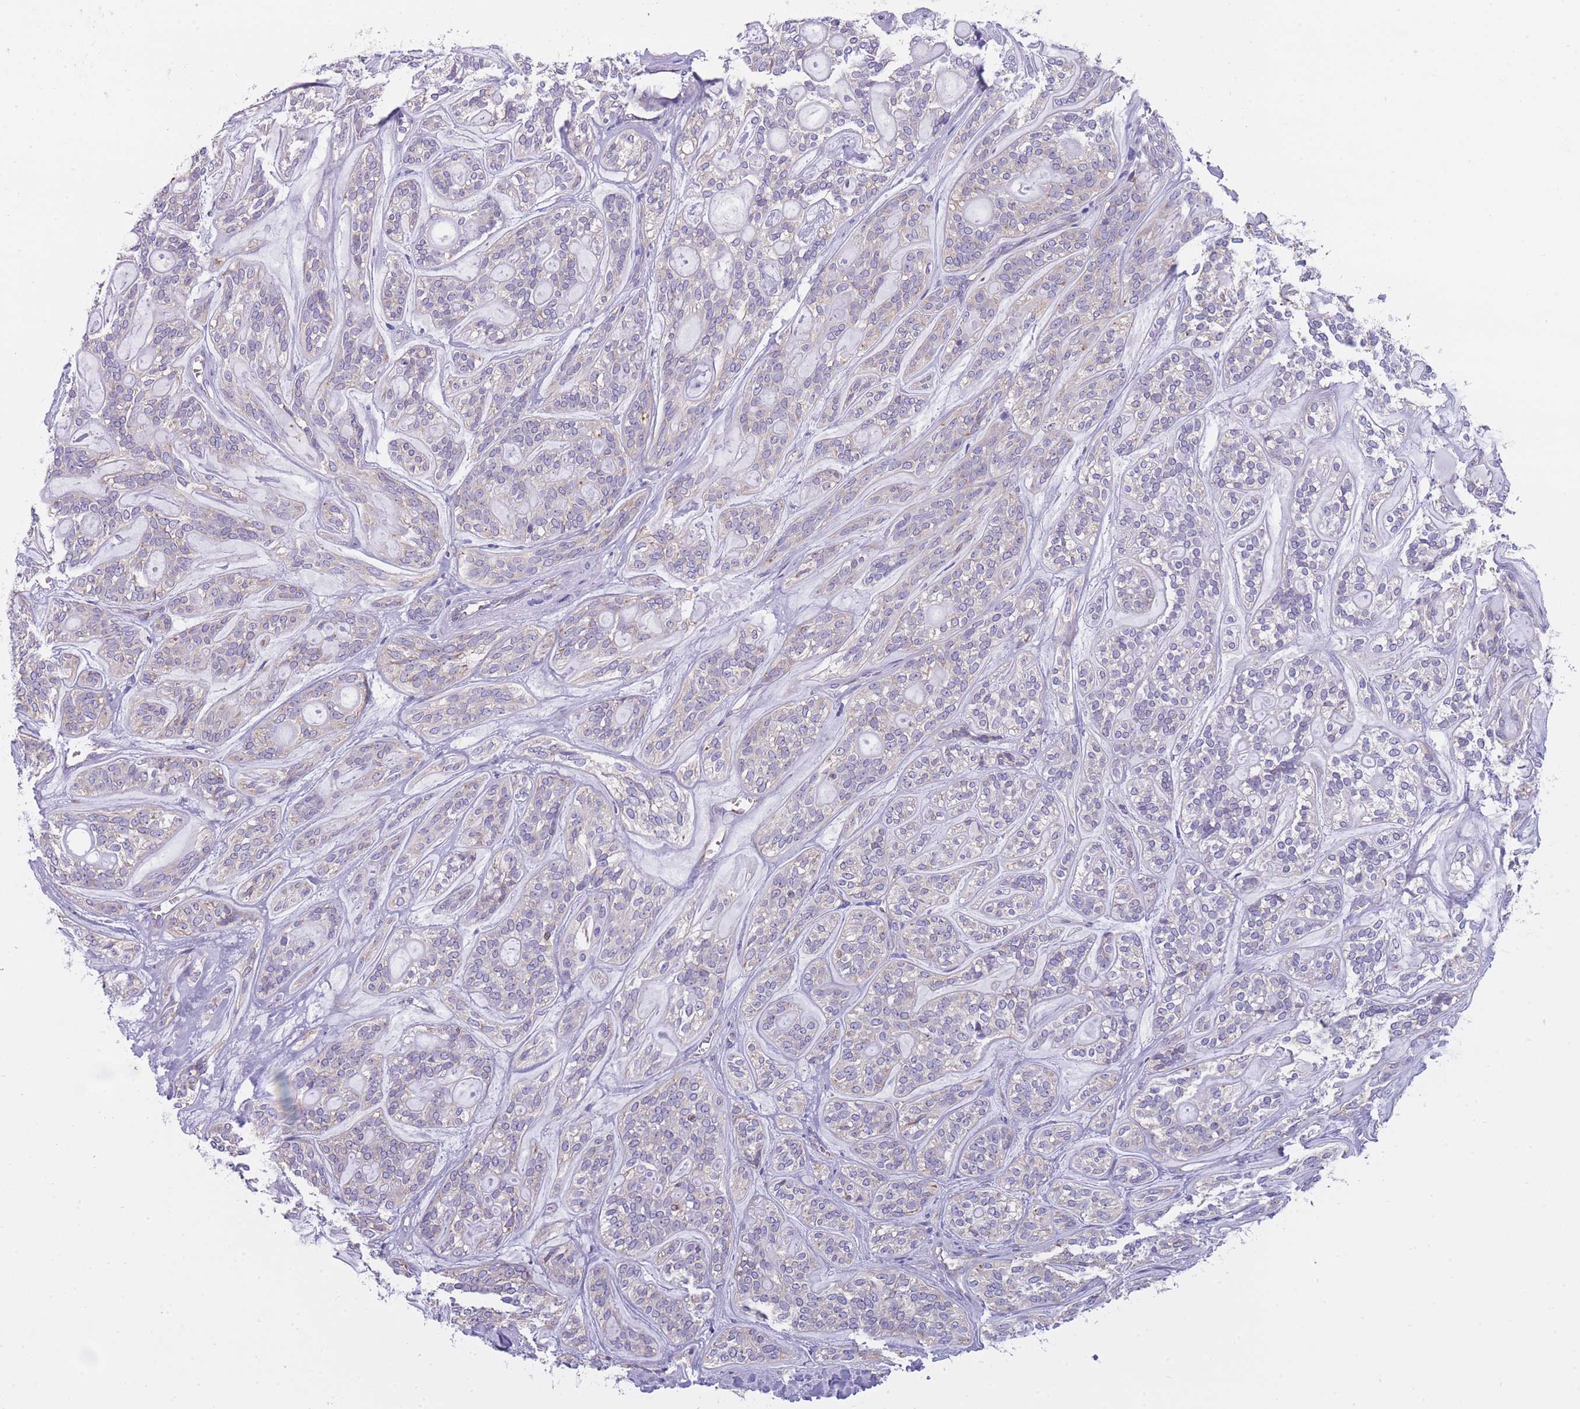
{"staining": {"intensity": "weak", "quantity": "<25%", "location": "cytoplasmic/membranous"}, "tissue": "head and neck cancer", "cell_type": "Tumor cells", "image_type": "cancer", "snomed": [{"axis": "morphology", "description": "Adenocarcinoma, NOS"}, {"axis": "topography", "description": "Head-Neck"}], "caption": "Histopathology image shows no significant protein expression in tumor cells of head and neck adenocarcinoma.", "gene": "ZNF662", "patient": {"sex": "male", "age": 66}}